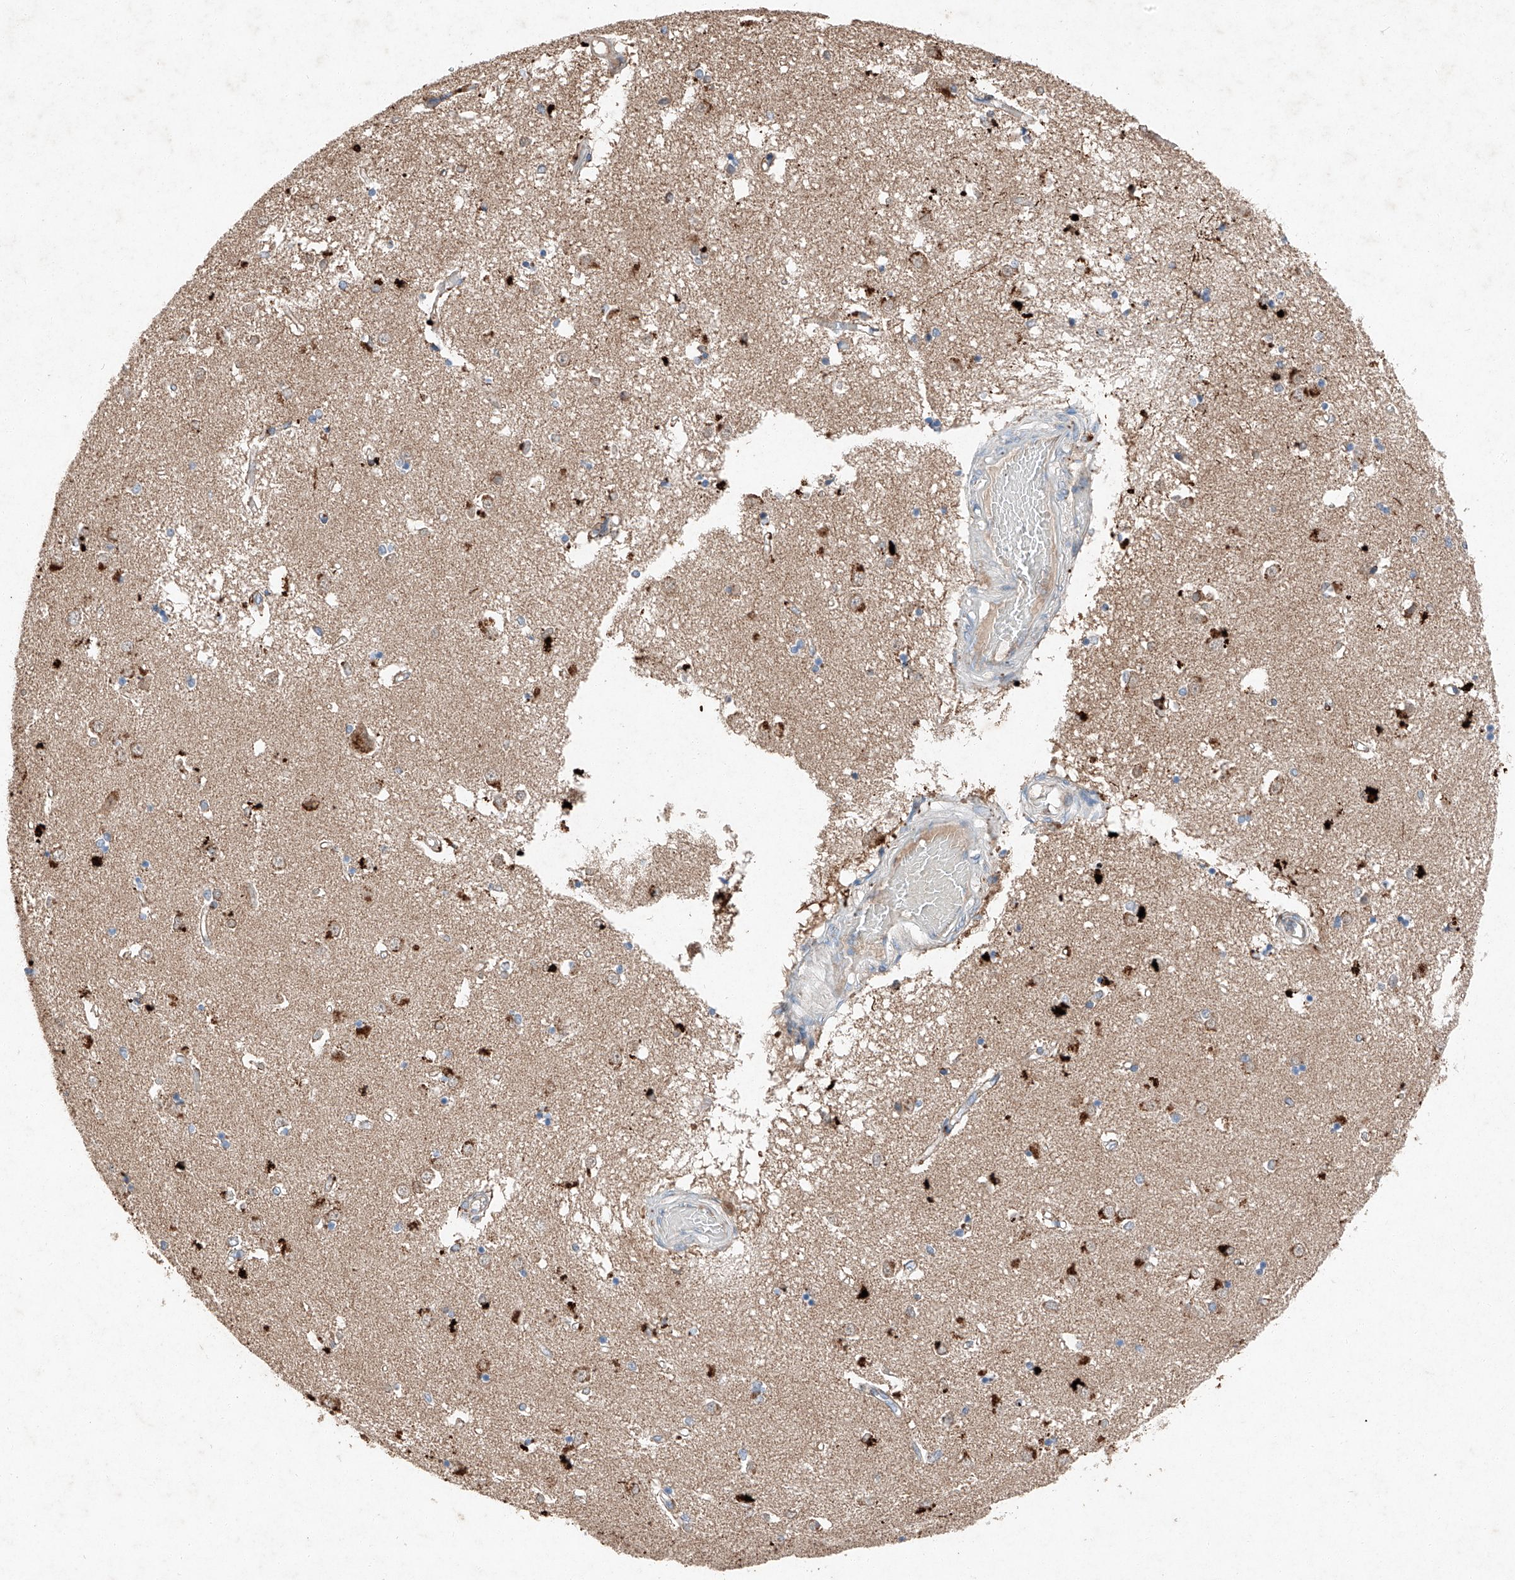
{"staining": {"intensity": "moderate", "quantity": "<25%", "location": "cytoplasmic/membranous"}, "tissue": "caudate", "cell_type": "Glial cells", "image_type": "normal", "snomed": [{"axis": "morphology", "description": "Normal tissue, NOS"}, {"axis": "topography", "description": "Lateral ventricle wall"}], "caption": "Protein staining of normal caudate displays moderate cytoplasmic/membranous positivity in approximately <25% of glial cells.", "gene": "RUSC1", "patient": {"sex": "male", "age": 45}}